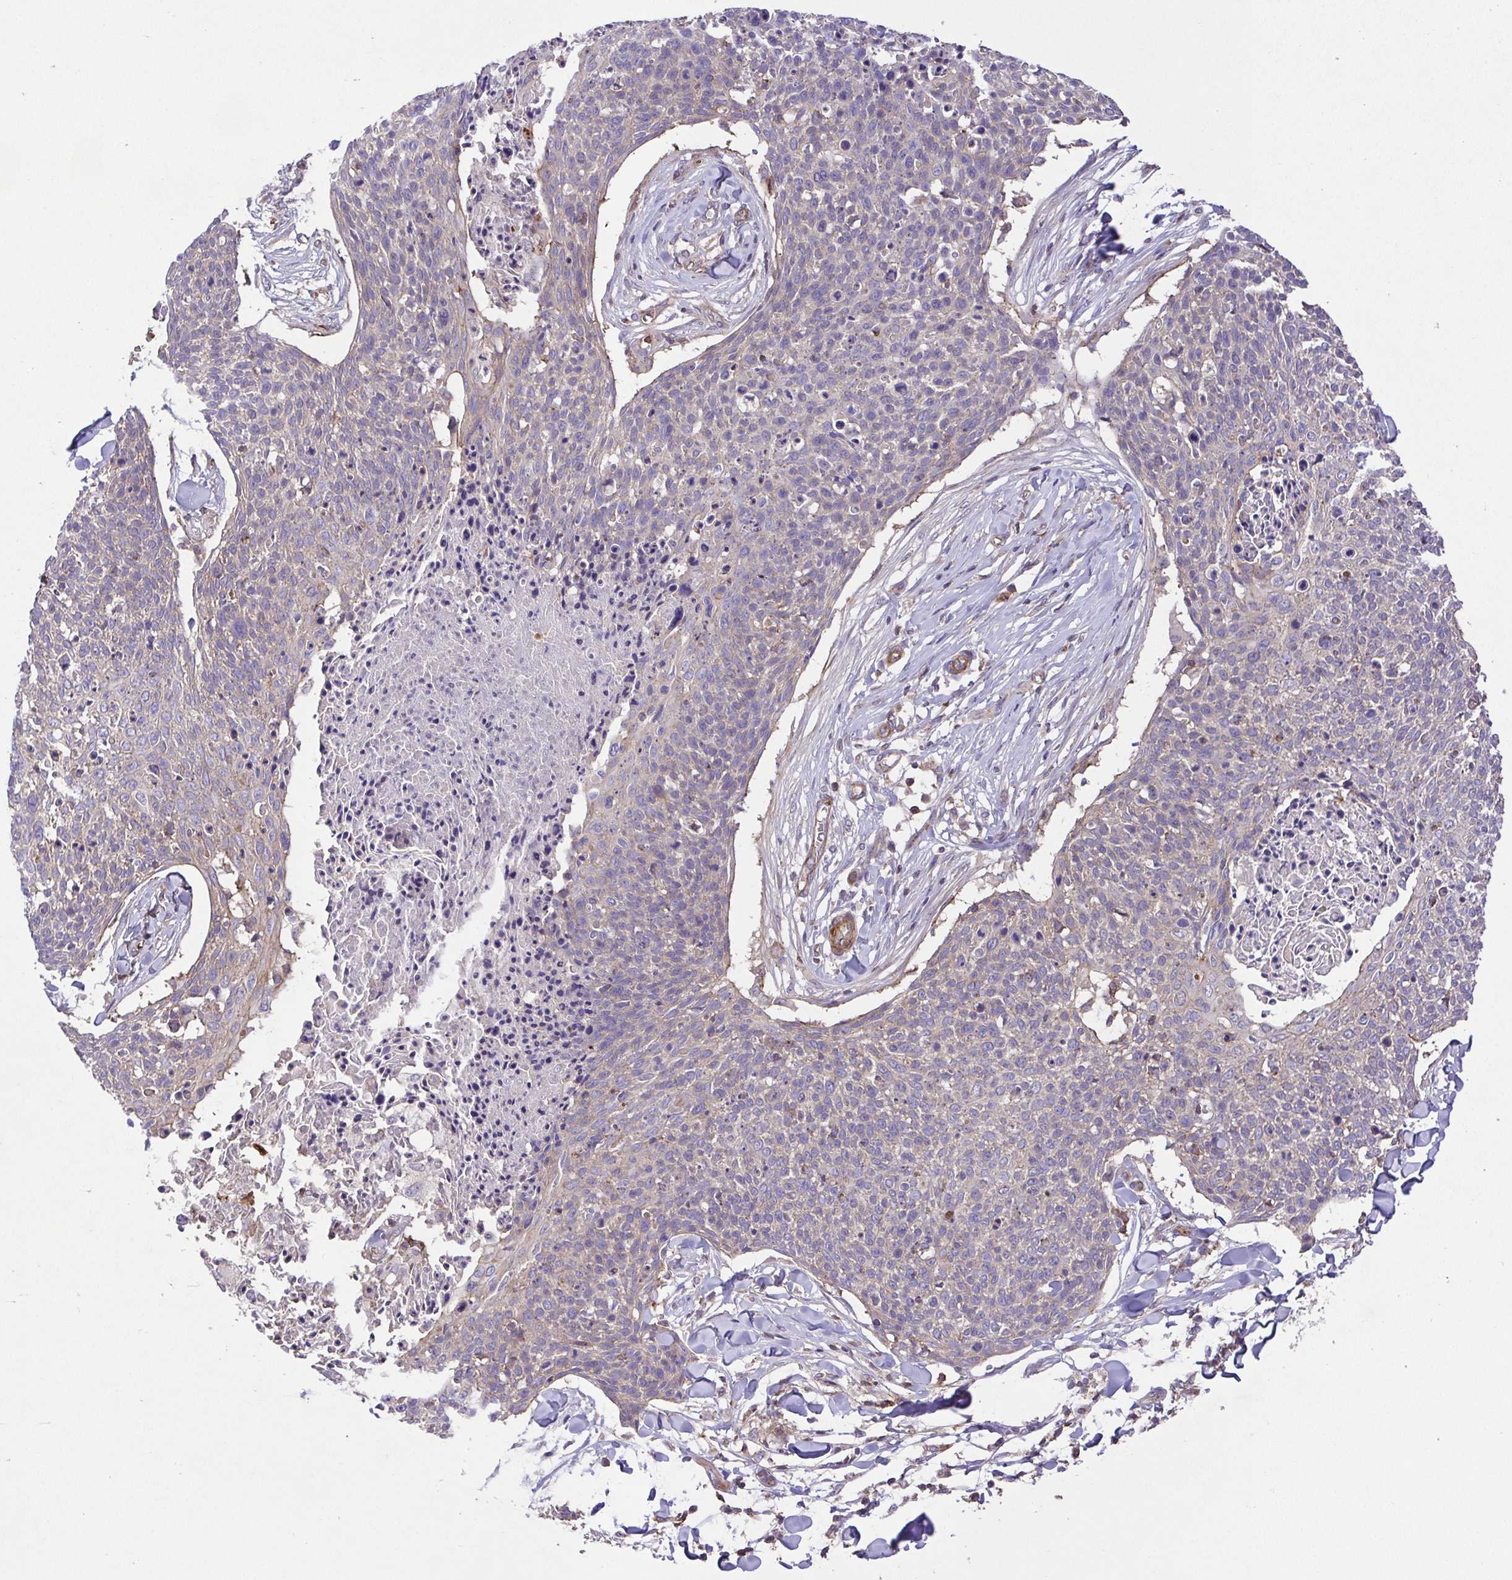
{"staining": {"intensity": "negative", "quantity": "none", "location": "none"}, "tissue": "skin cancer", "cell_type": "Tumor cells", "image_type": "cancer", "snomed": [{"axis": "morphology", "description": "Squamous cell carcinoma, NOS"}, {"axis": "topography", "description": "Skin"}, {"axis": "topography", "description": "Vulva"}], "caption": "High magnification brightfield microscopy of squamous cell carcinoma (skin) stained with DAB (brown) and counterstained with hematoxylin (blue): tumor cells show no significant expression.", "gene": "IDE", "patient": {"sex": "female", "age": 75}}